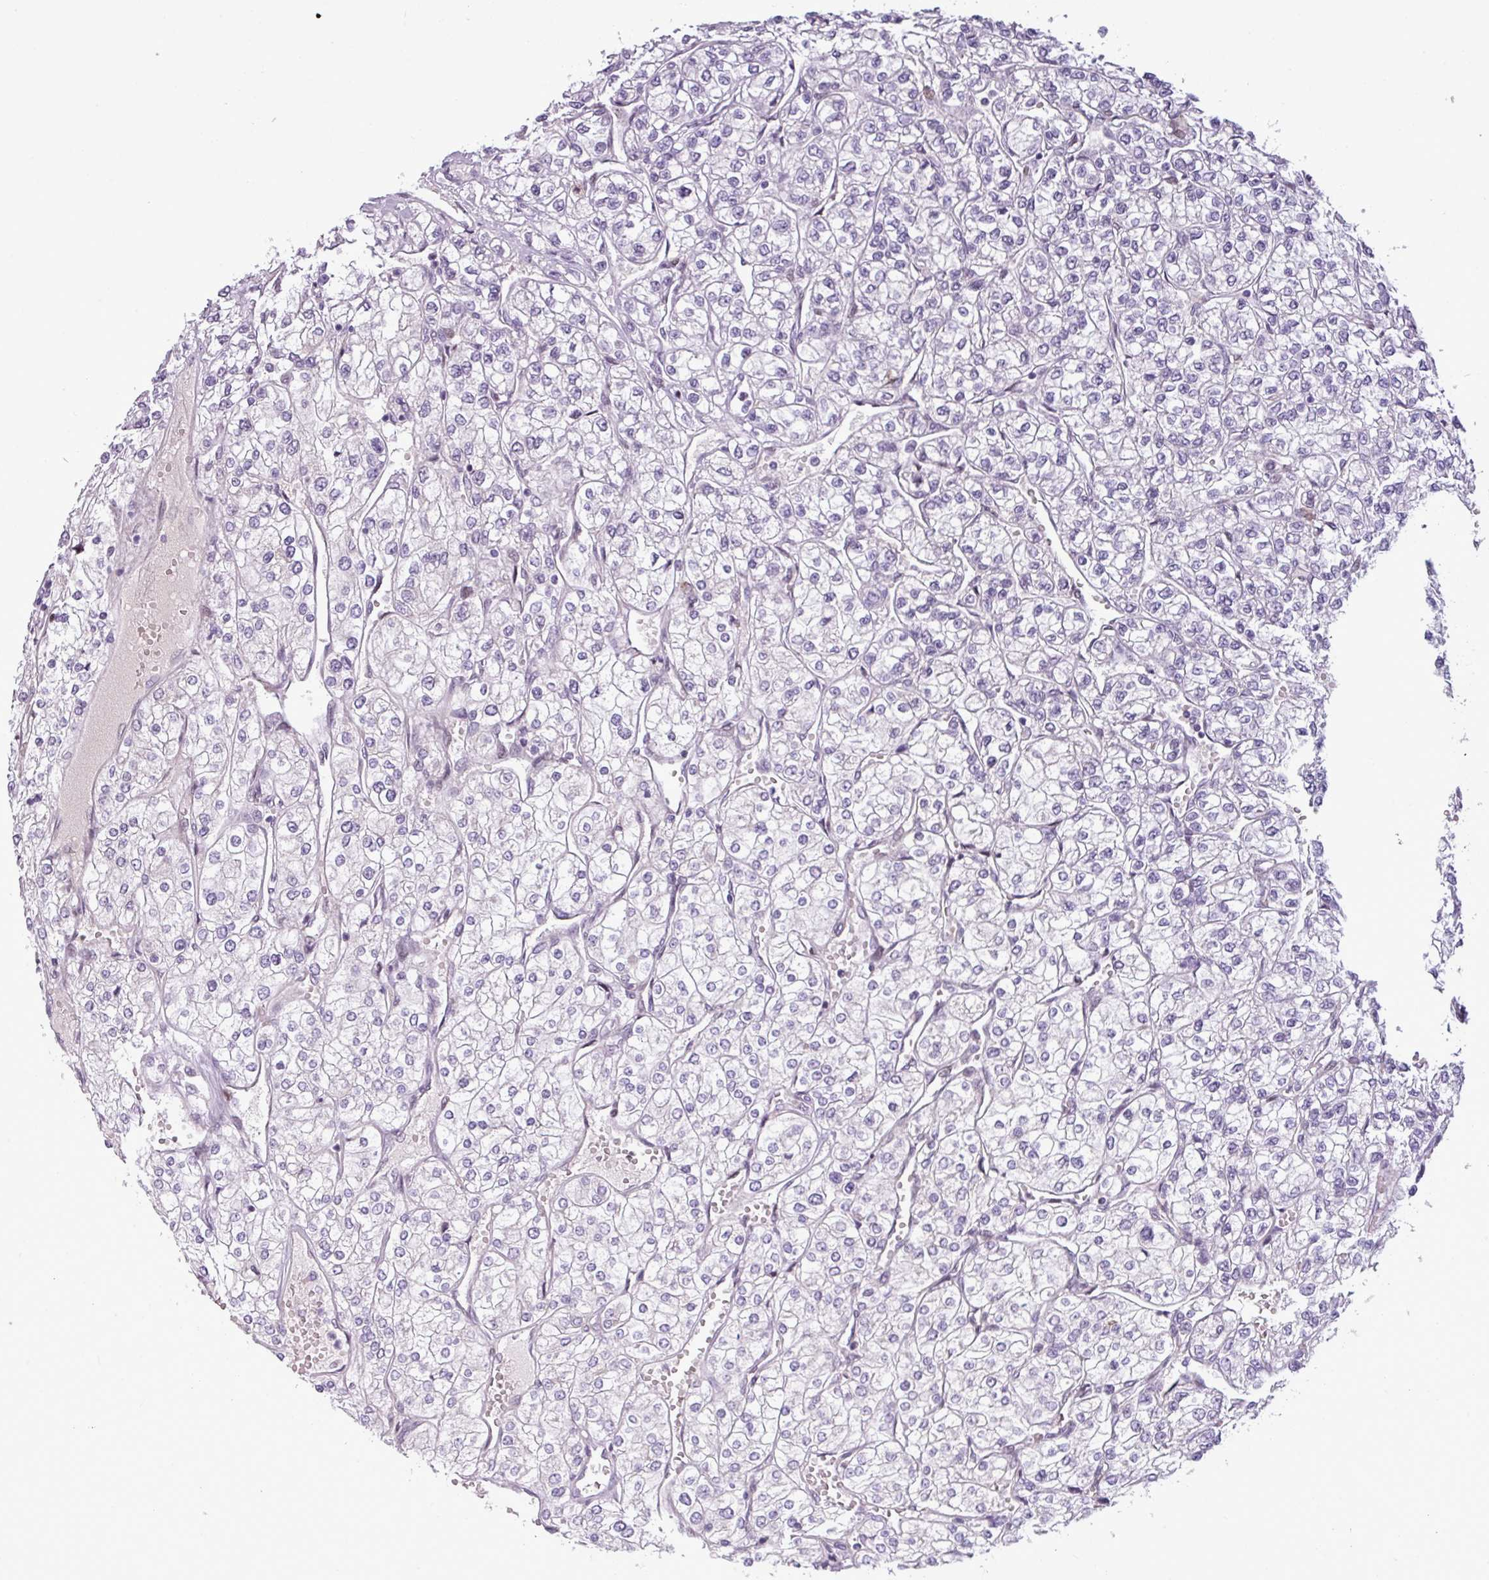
{"staining": {"intensity": "negative", "quantity": "none", "location": "none"}, "tissue": "renal cancer", "cell_type": "Tumor cells", "image_type": "cancer", "snomed": [{"axis": "morphology", "description": "Adenocarcinoma, NOS"}, {"axis": "topography", "description": "Kidney"}], "caption": "High magnification brightfield microscopy of renal cancer (adenocarcinoma) stained with DAB (3,3'-diaminobenzidine) (brown) and counterstained with hematoxylin (blue): tumor cells show no significant positivity.", "gene": "SLC66A2", "patient": {"sex": "male", "age": 80}}